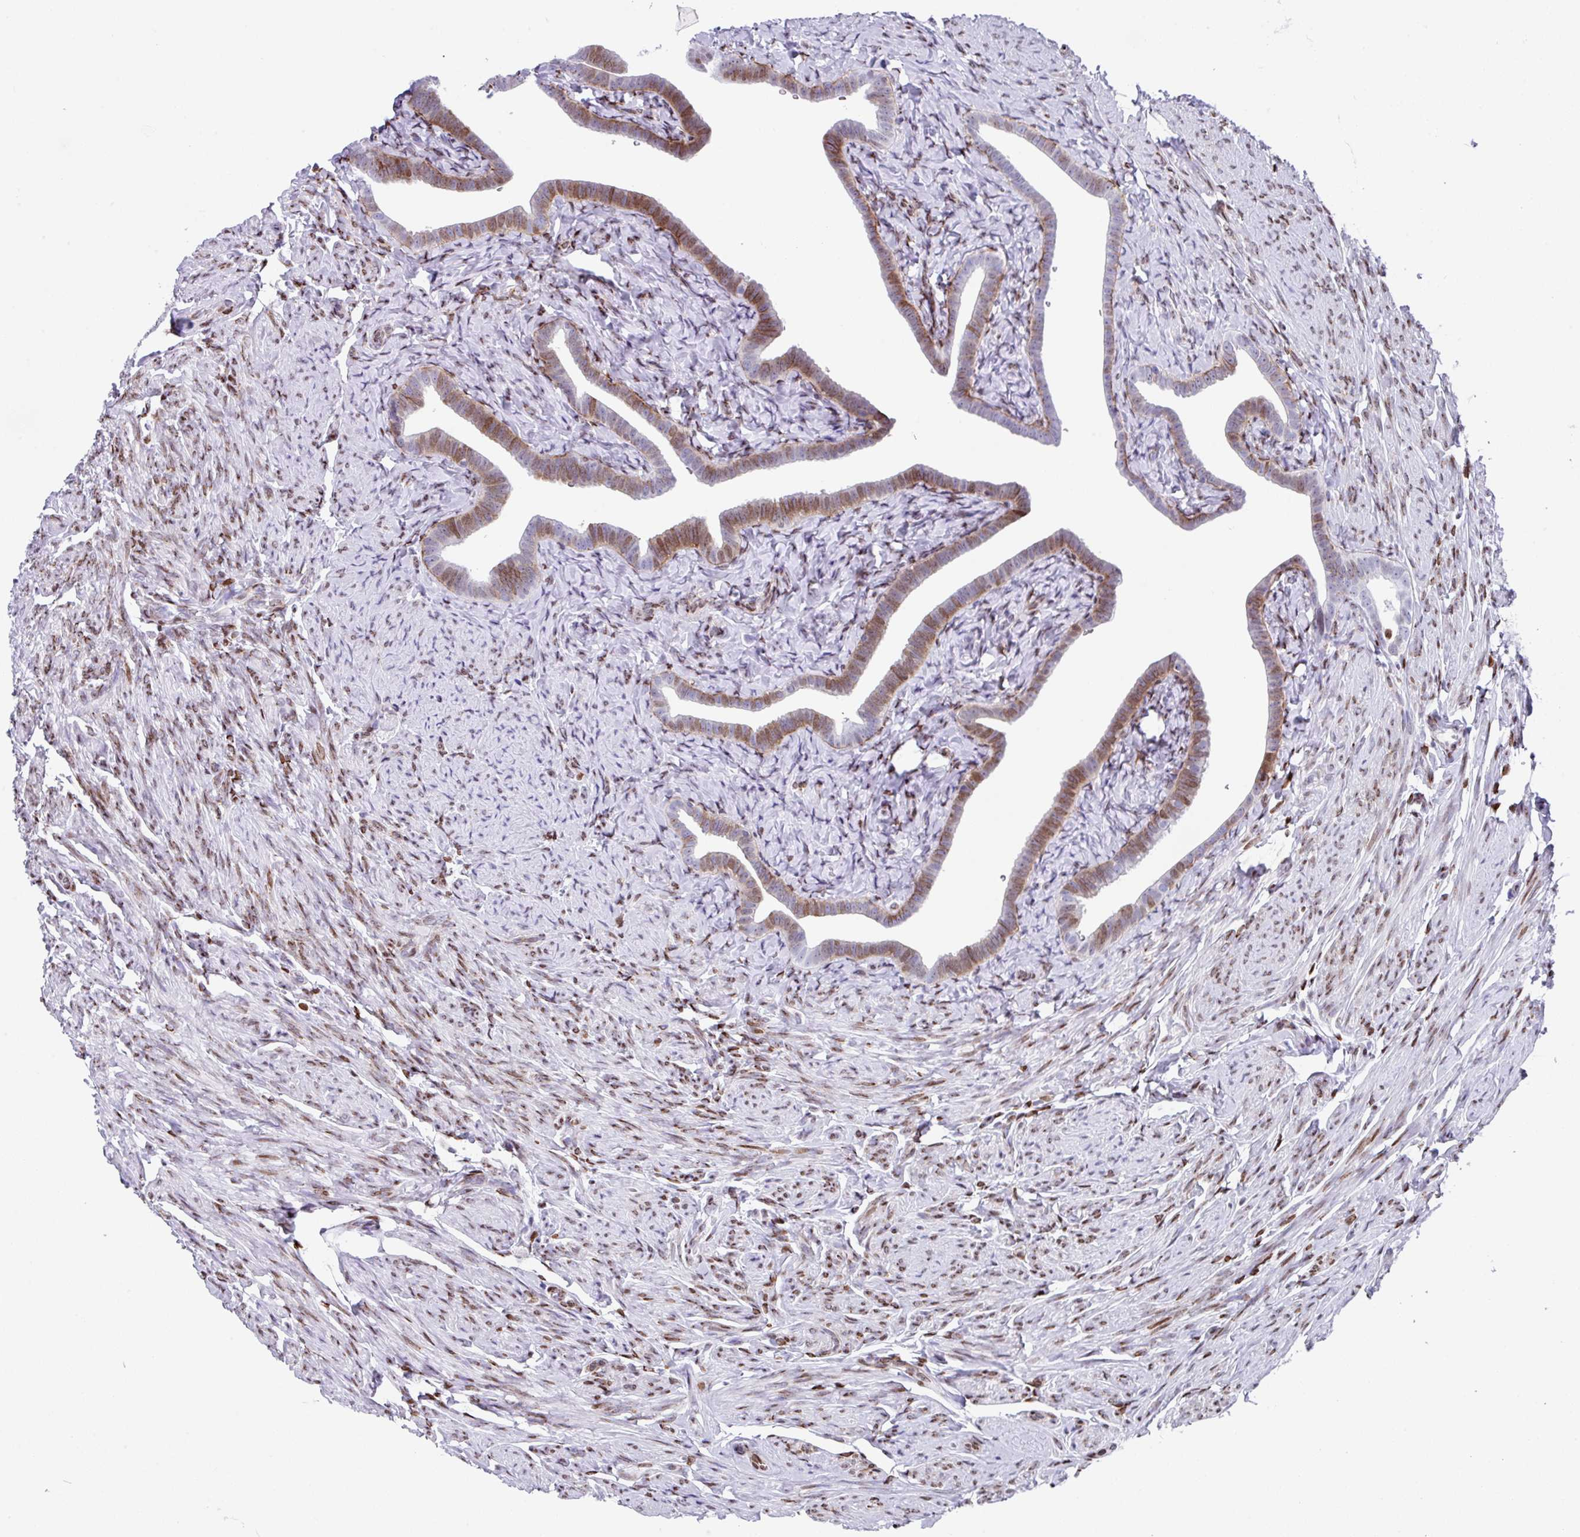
{"staining": {"intensity": "moderate", "quantity": "25%-75%", "location": "nuclear"}, "tissue": "fallopian tube", "cell_type": "Glandular cells", "image_type": "normal", "snomed": [{"axis": "morphology", "description": "Normal tissue, NOS"}, {"axis": "topography", "description": "Fallopian tube"}], "caption": "Brown immunohistochemical staining in benign fallopian tube shows moderate nuclear staining in about 25%-75% of glandular cells. (DAB IHC with brightfield microscopy, high magnification).", "gene": "TCF3", "patient": {"sex": "female", "age": 69}}